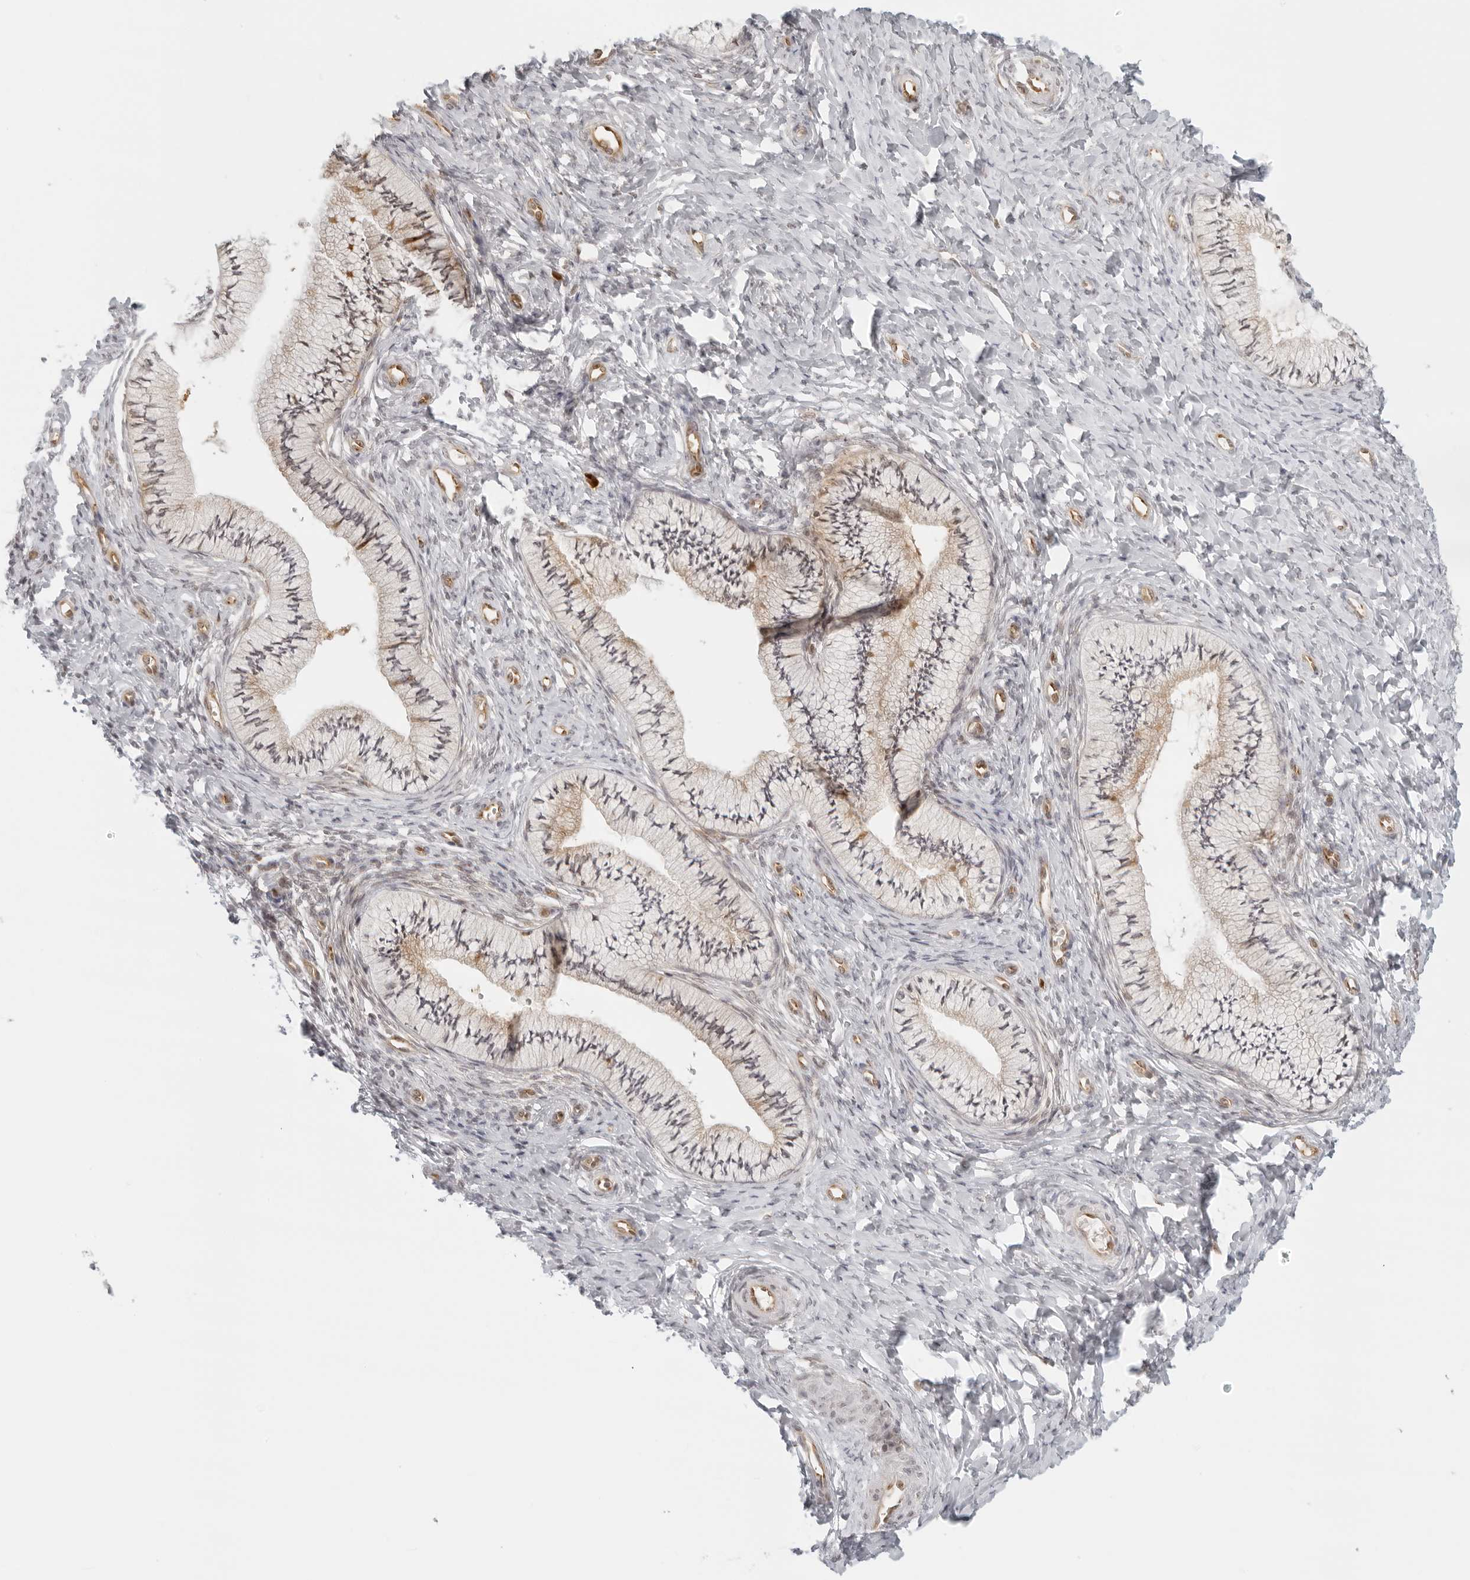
{"staining": {"intensity": "moderate", "quantity": "25%-75%", "location": "cytoplasmic/membranous"}, "tissue": "cervix", "cell_type": "Glandular cells", "image_type": "normal", "snomed": [{"axis": "morphology", "description": "Normal tissue, NOS"}, {"axis": "topography", "description": "Cervix"}], "caption": "Immunohistochemistry staining of normal cervix, which demonstrates medium levels of moderate cytoplasmic/membranous staining in approximately 25%-75% of glandular cells indicating moderate cytoplasmic/membranous protein staining. The staining was performed using DAB (brown) for protein detection and nuclei were counterstained in hematoxylin (blue).", "gene": "EIF4G1", "patient": {"sex": "female", "age": 36}}